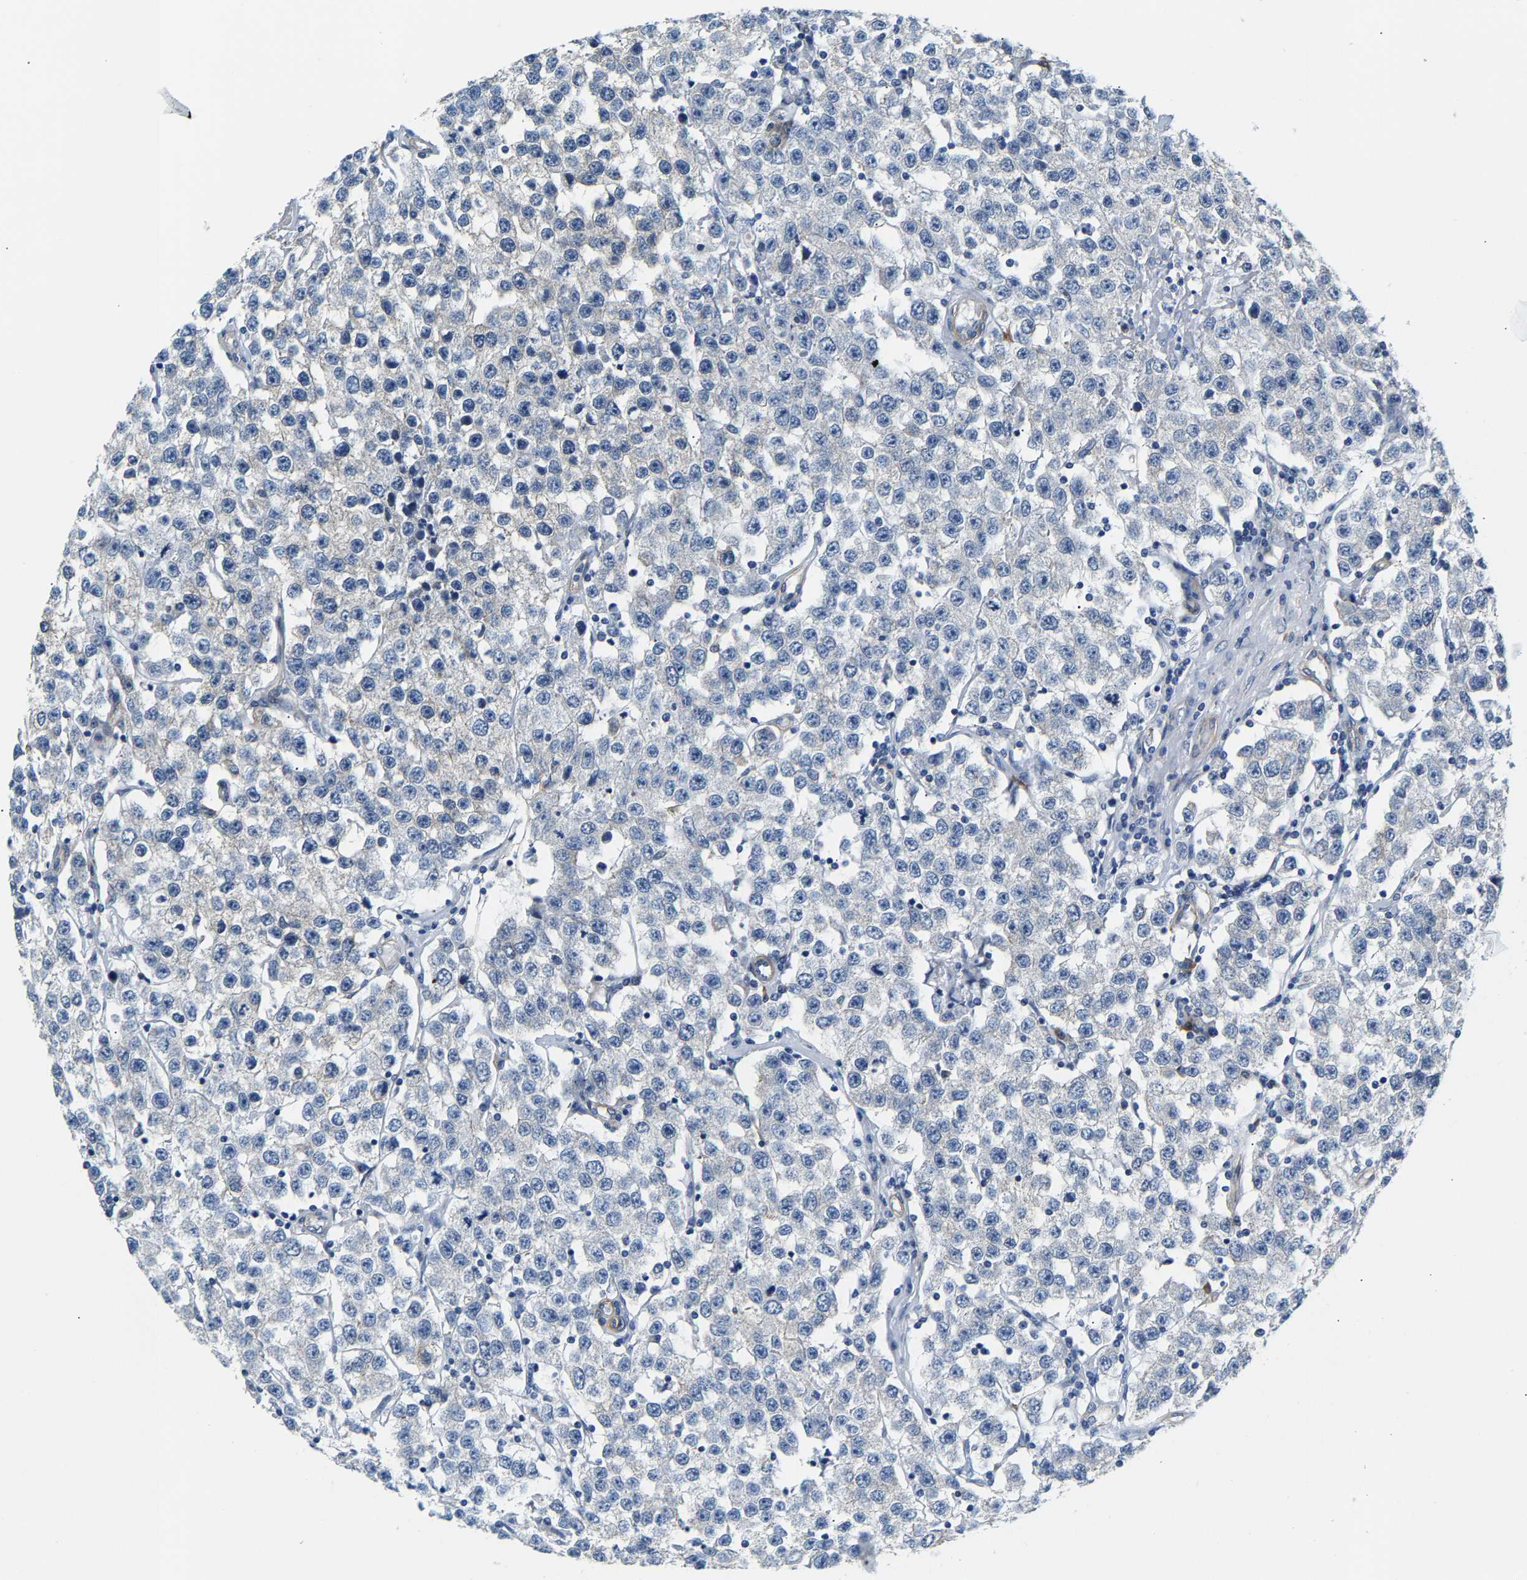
{"staining": {"intensity": "negative", "quantity": "none", "location": "none"}, "tissue": "testis cancer", "cell_type": "Tumor cells", "image_type": "cancer", "snomed": [{"axis": "morphology", "description": "Seminoma, NOS"}, {"axis": "topography", "description": "Testis"}], "caption": "The micrograph reveals no staining of tumor cells in testis seminoma. The staining was performed using DAB (3,3'-diaminobenzidine) to visualize the protein expression in brown, while the nuclei were stained in blue with hematoxylin (Magnification: 20x).", "gene": "PAWR", "patient": {"sex": "male", "age": 52}}